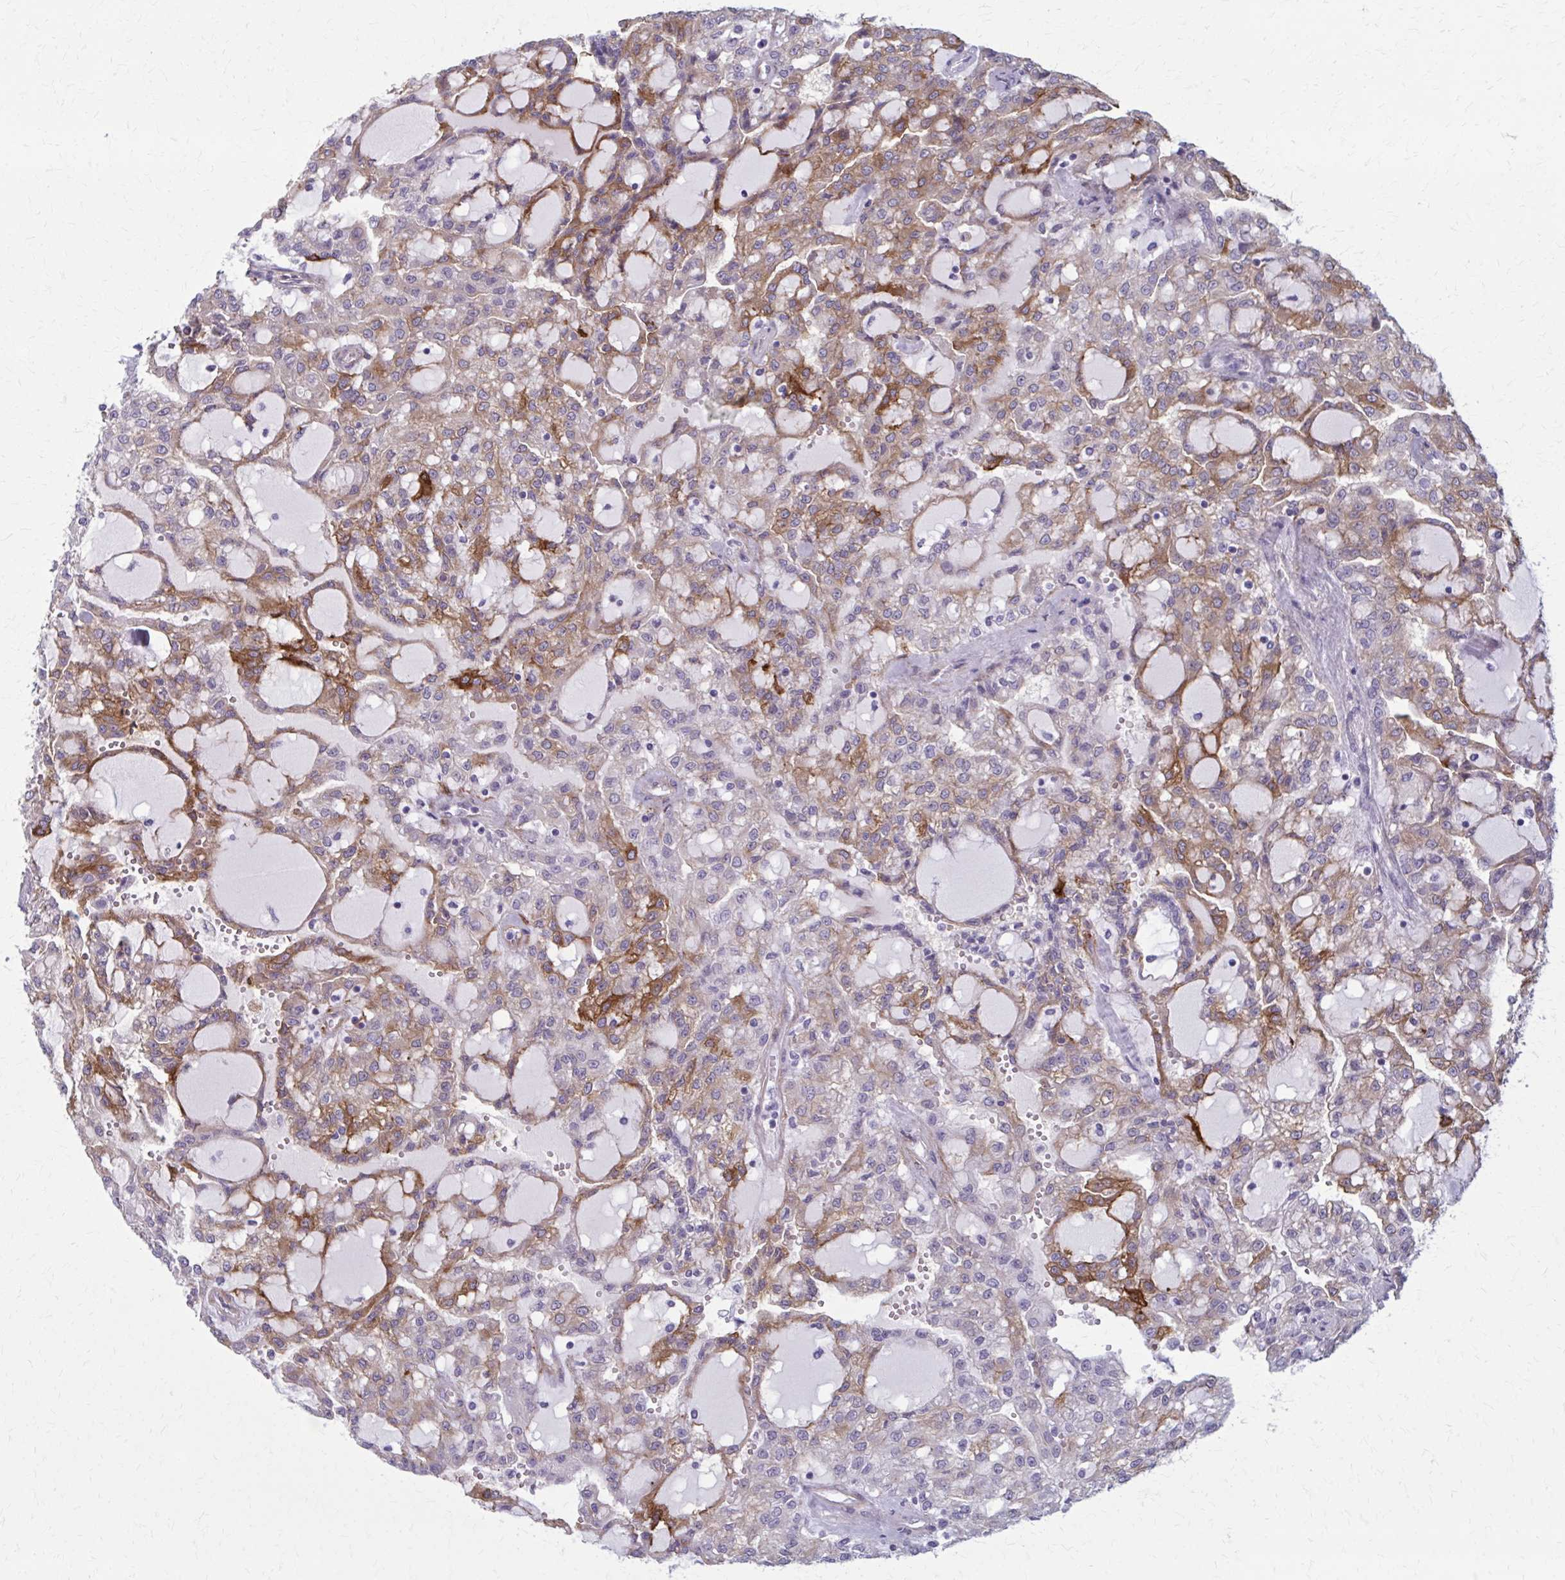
{"staining": {"intensity": "moderate", "quantity": "25%-75%", "location": "cytoplasmic/membranous"}, "tissue": "renal cancer", "cell_type": "Tumor cells", "image_type": "cancer", "snomed": [{"axis": "morphology", "description": "Adenocarcinoma, NOS"}, {"axis": "topography", "description": "Kidney"}], "caption": "Adenocarcinoma (renal) stained with a protein marker shows moderate staining in tumor cells.", "gene": "AKAP12", "patient": {"sex": "male", "age": 63}}